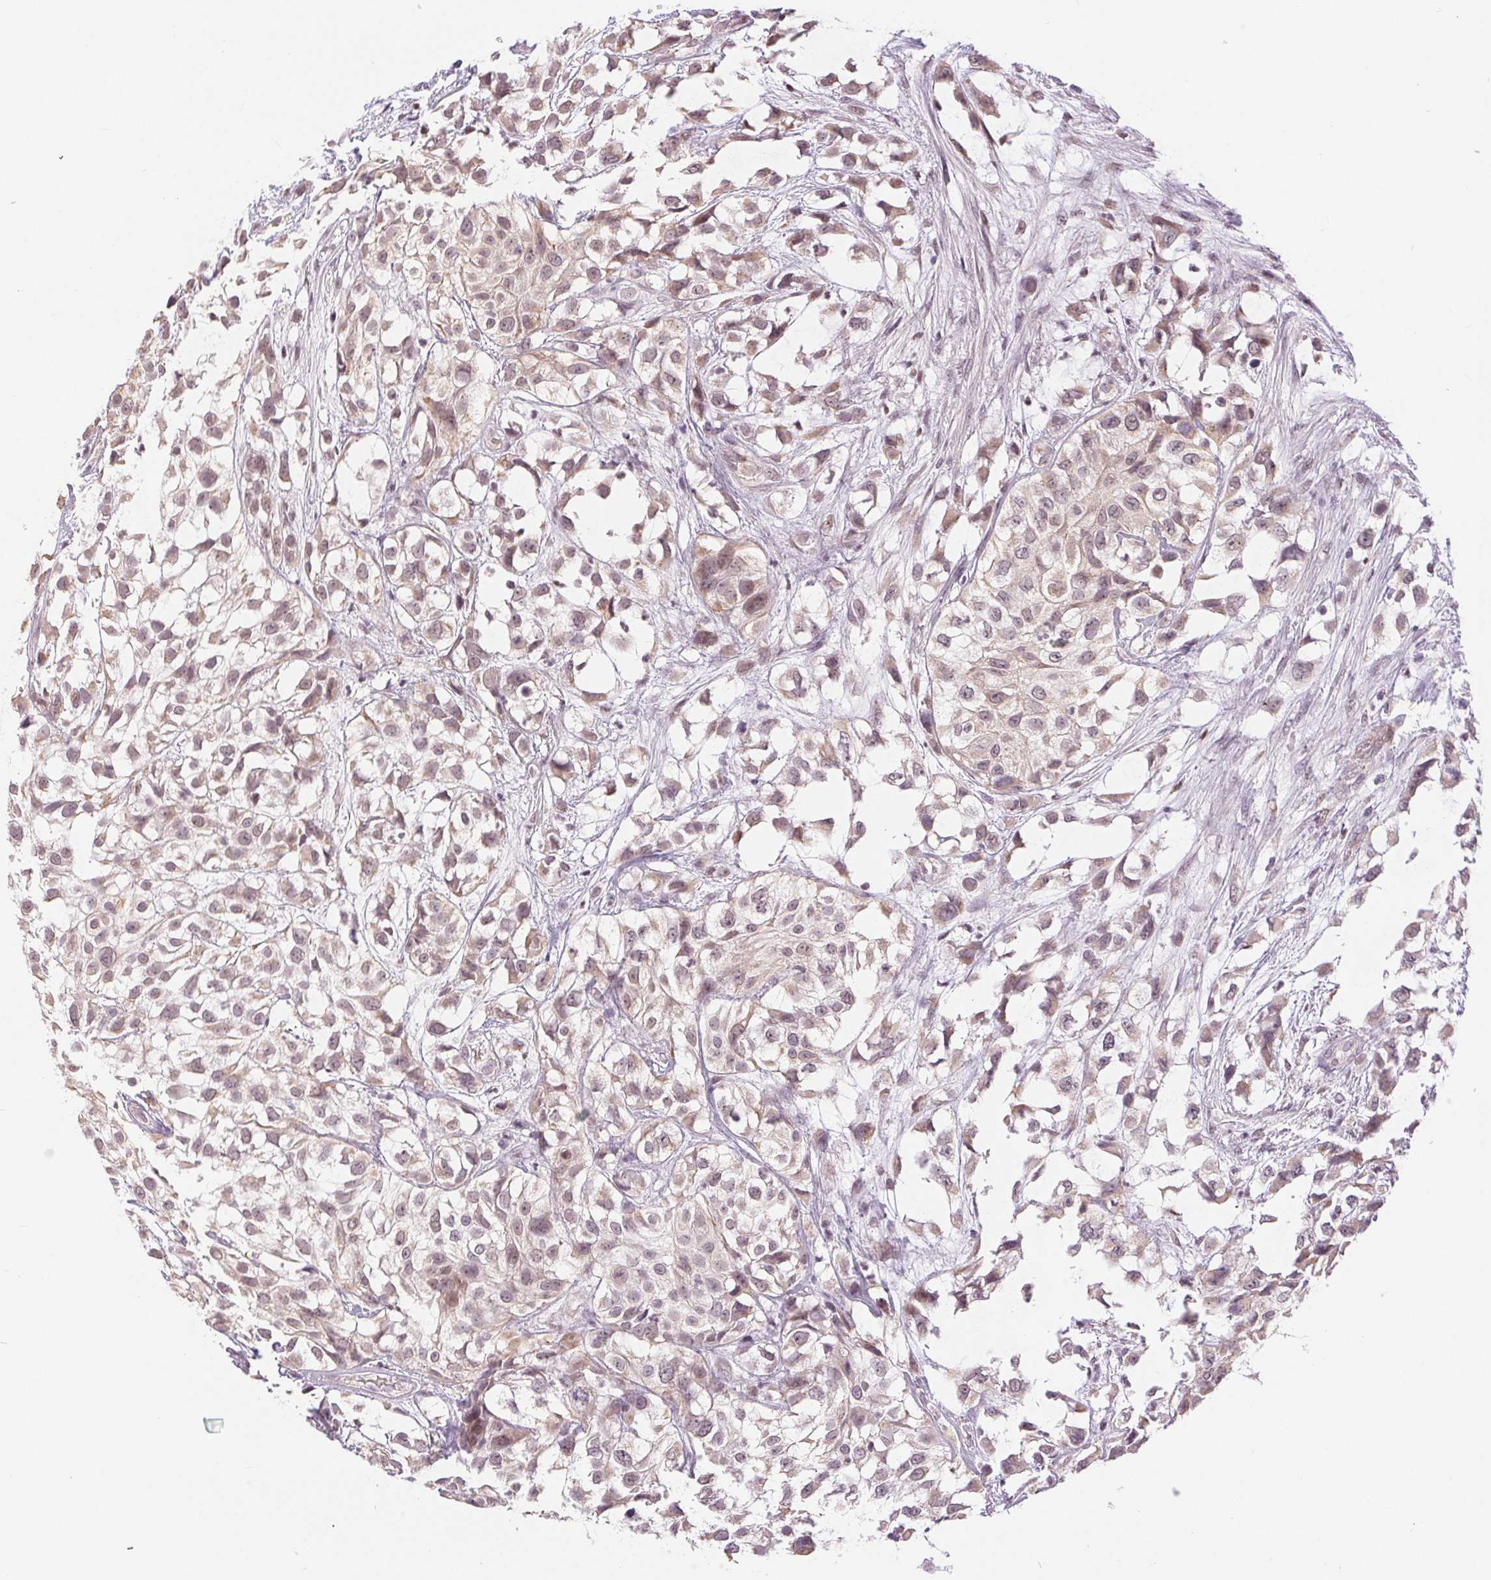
{"staining": {"intensity": "weak", "quantity": ">75%", "location": "cytoplasmic/membranous"}, "tissue": "urothelial cancer", "cell_type": "Tumor cells", "image_type": "cancer", "snomed": [{"axis": "morphology", "description": "Urothelial carcinoma, High grade"}, {"axis": "topography", "description": "Urinary bladder"}], "caption": "Human high-grade urothelial carcinoma stained with a protein marker reveals weak staining in tumor cells.", "gene": "POU2F2", "patient": {"sex": "male", "age": 56}}